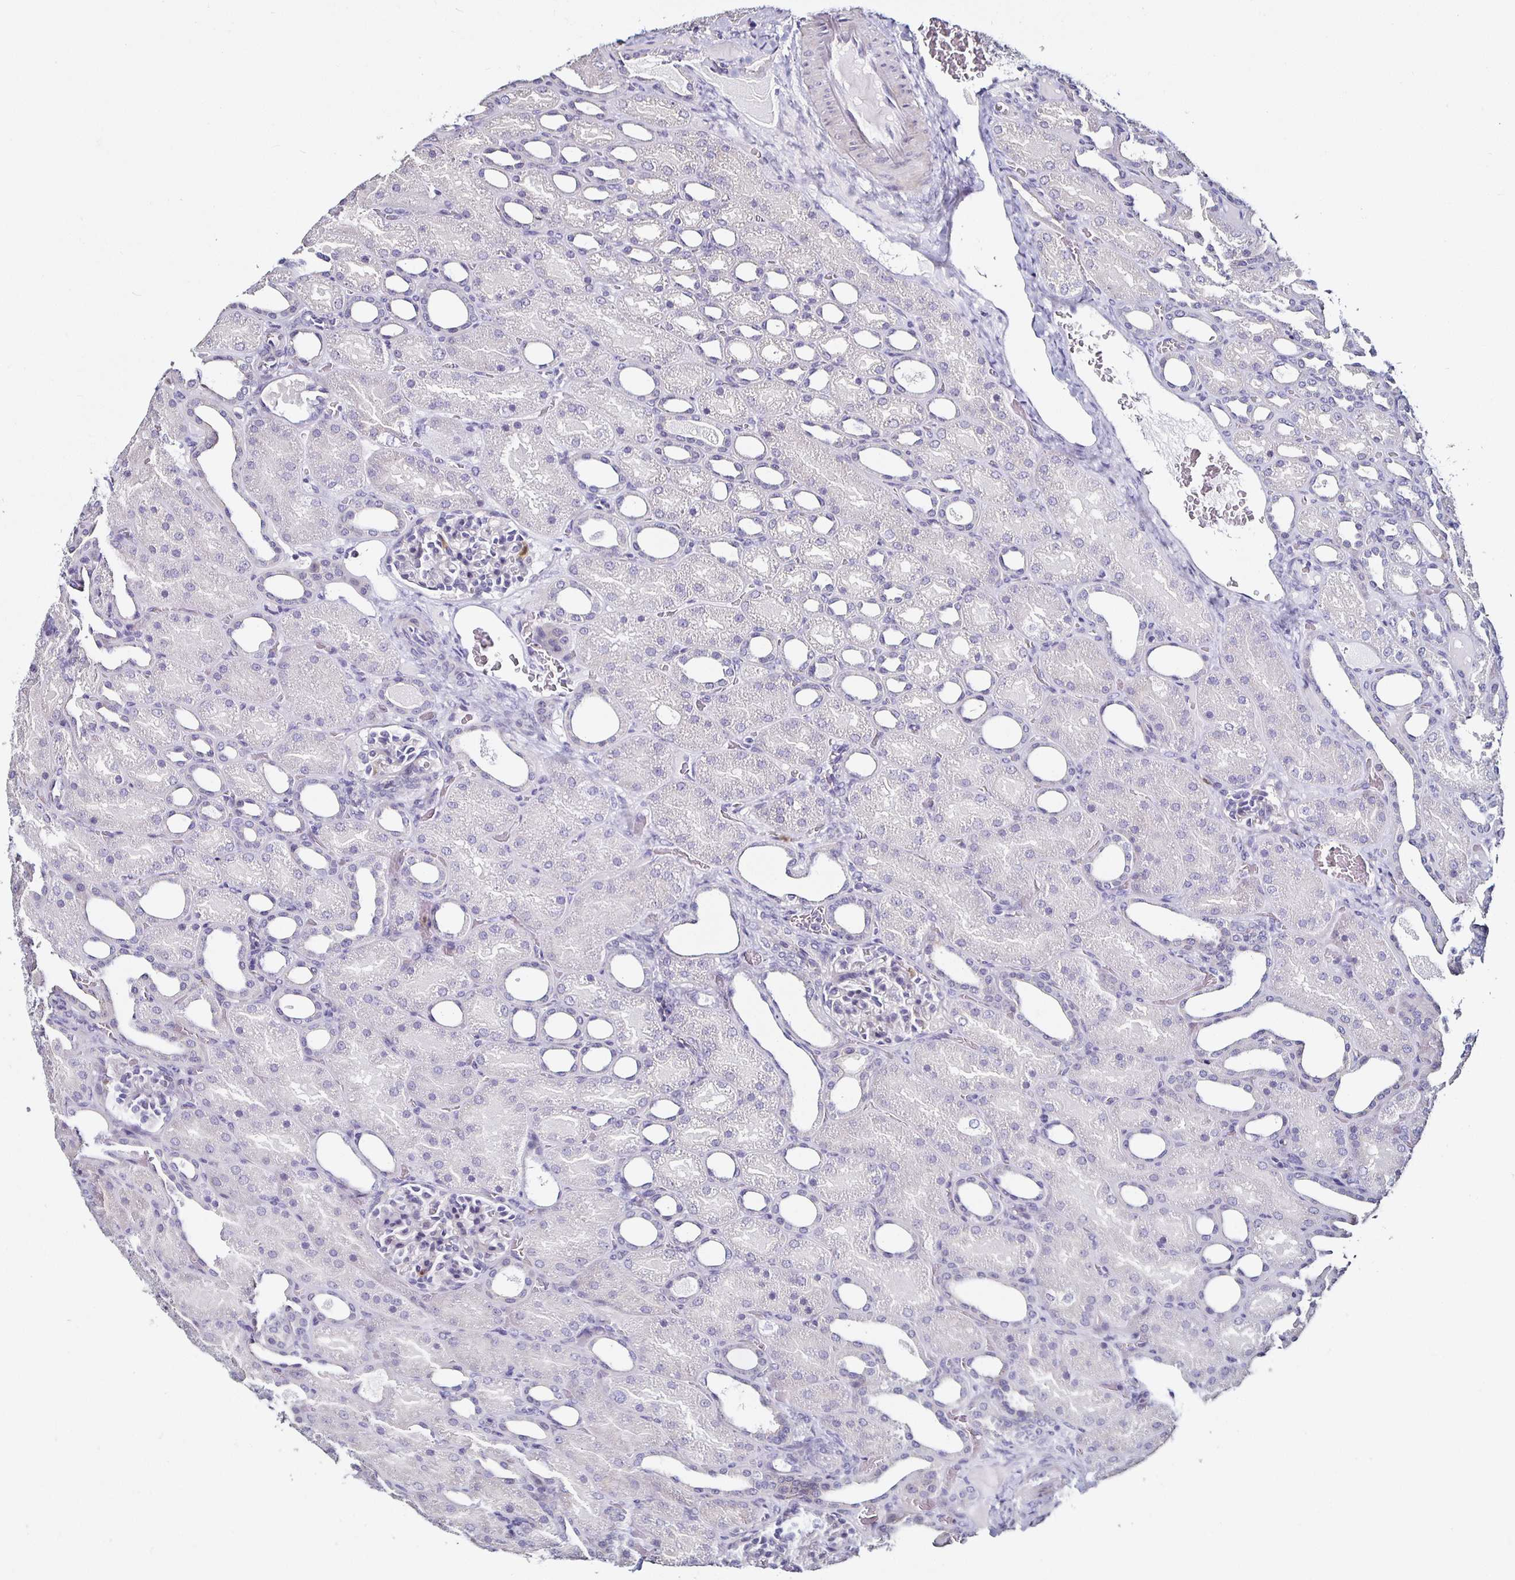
{"staining": {"intensity": "negative", "quantity": "none", "location": "none"}, "tissue": "kidney", "cell_type": "Cells in glomeruli", "image_type": "normal", "snomed": [{"axis": "morphology", "description": "Normal tissue, NOS"}, {"axis": "topography", "description": "Kidney"}], "caption": "Image shows no protein staining in cells in glomeruli of unremarkable kidney. Brightfield microscopy of immunohistochemistry (IHC) stained with DAB (brown) and hematoxylin (blue), captured at high magnification.", "gene": "TLR4", "patient": {"sex": "male", "age": 2}}